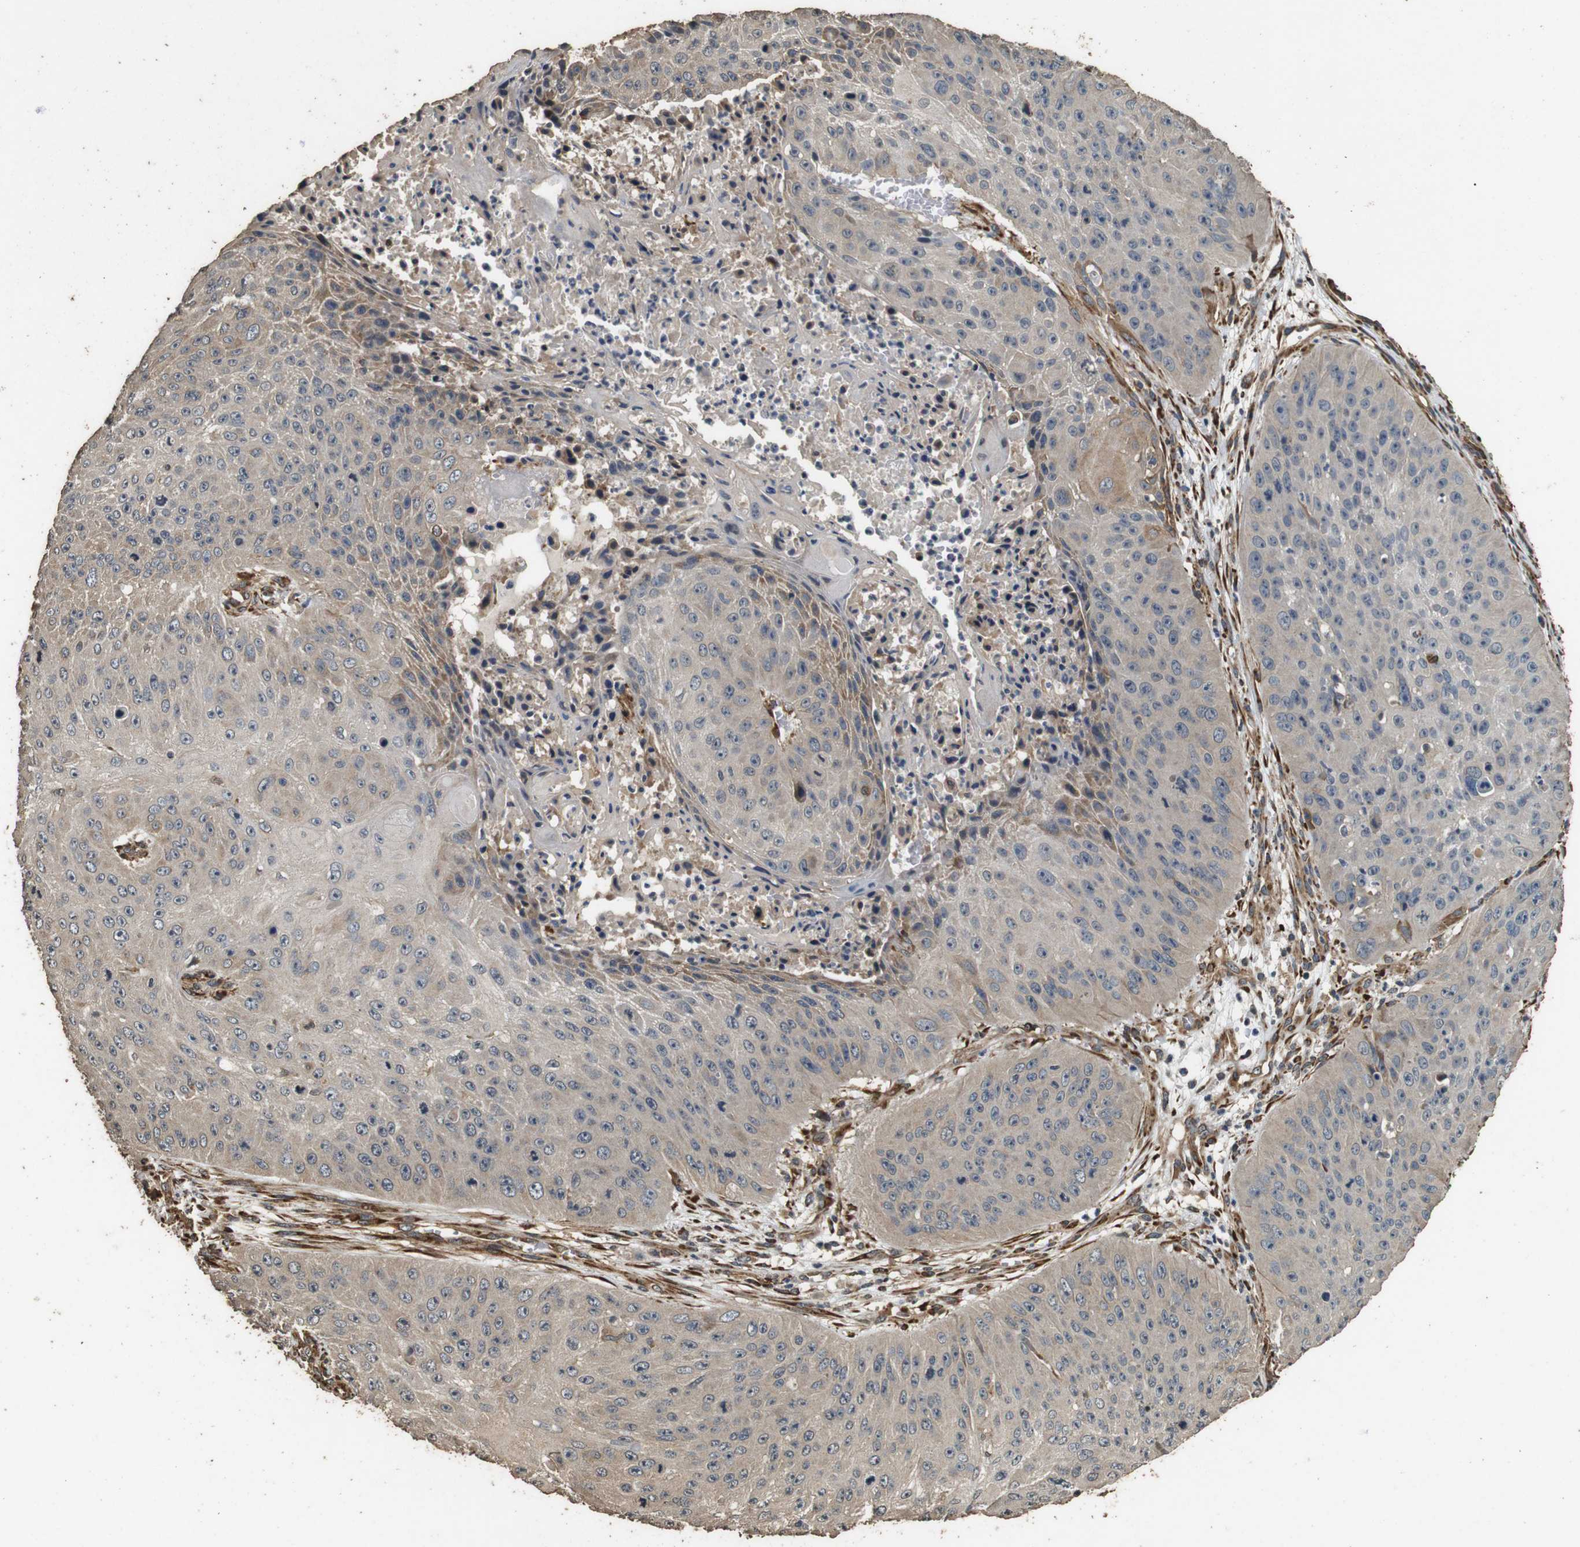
{"staining": {"intensity": "weak", "quantity": ">75%", "location": "cytoplasmic/membranous"}, "tissue": "skin cancer", "cell_type": "Tumor cells", "image_type": "cancer", "snomed": [{"axis": "morphology", "description": "Squamous cell carcinoma, NOS"}, {"axis": "topography", "description": "Skin"}], "caption": "Brown immunohistochemical staining in human squamous cell carcinoma (skin) shows weak cytoplasmic/membranous positivity in approximately >75% of tumor cells.", "gene": "CNPY4", "patient": {"sex": "female", "age": 80}}